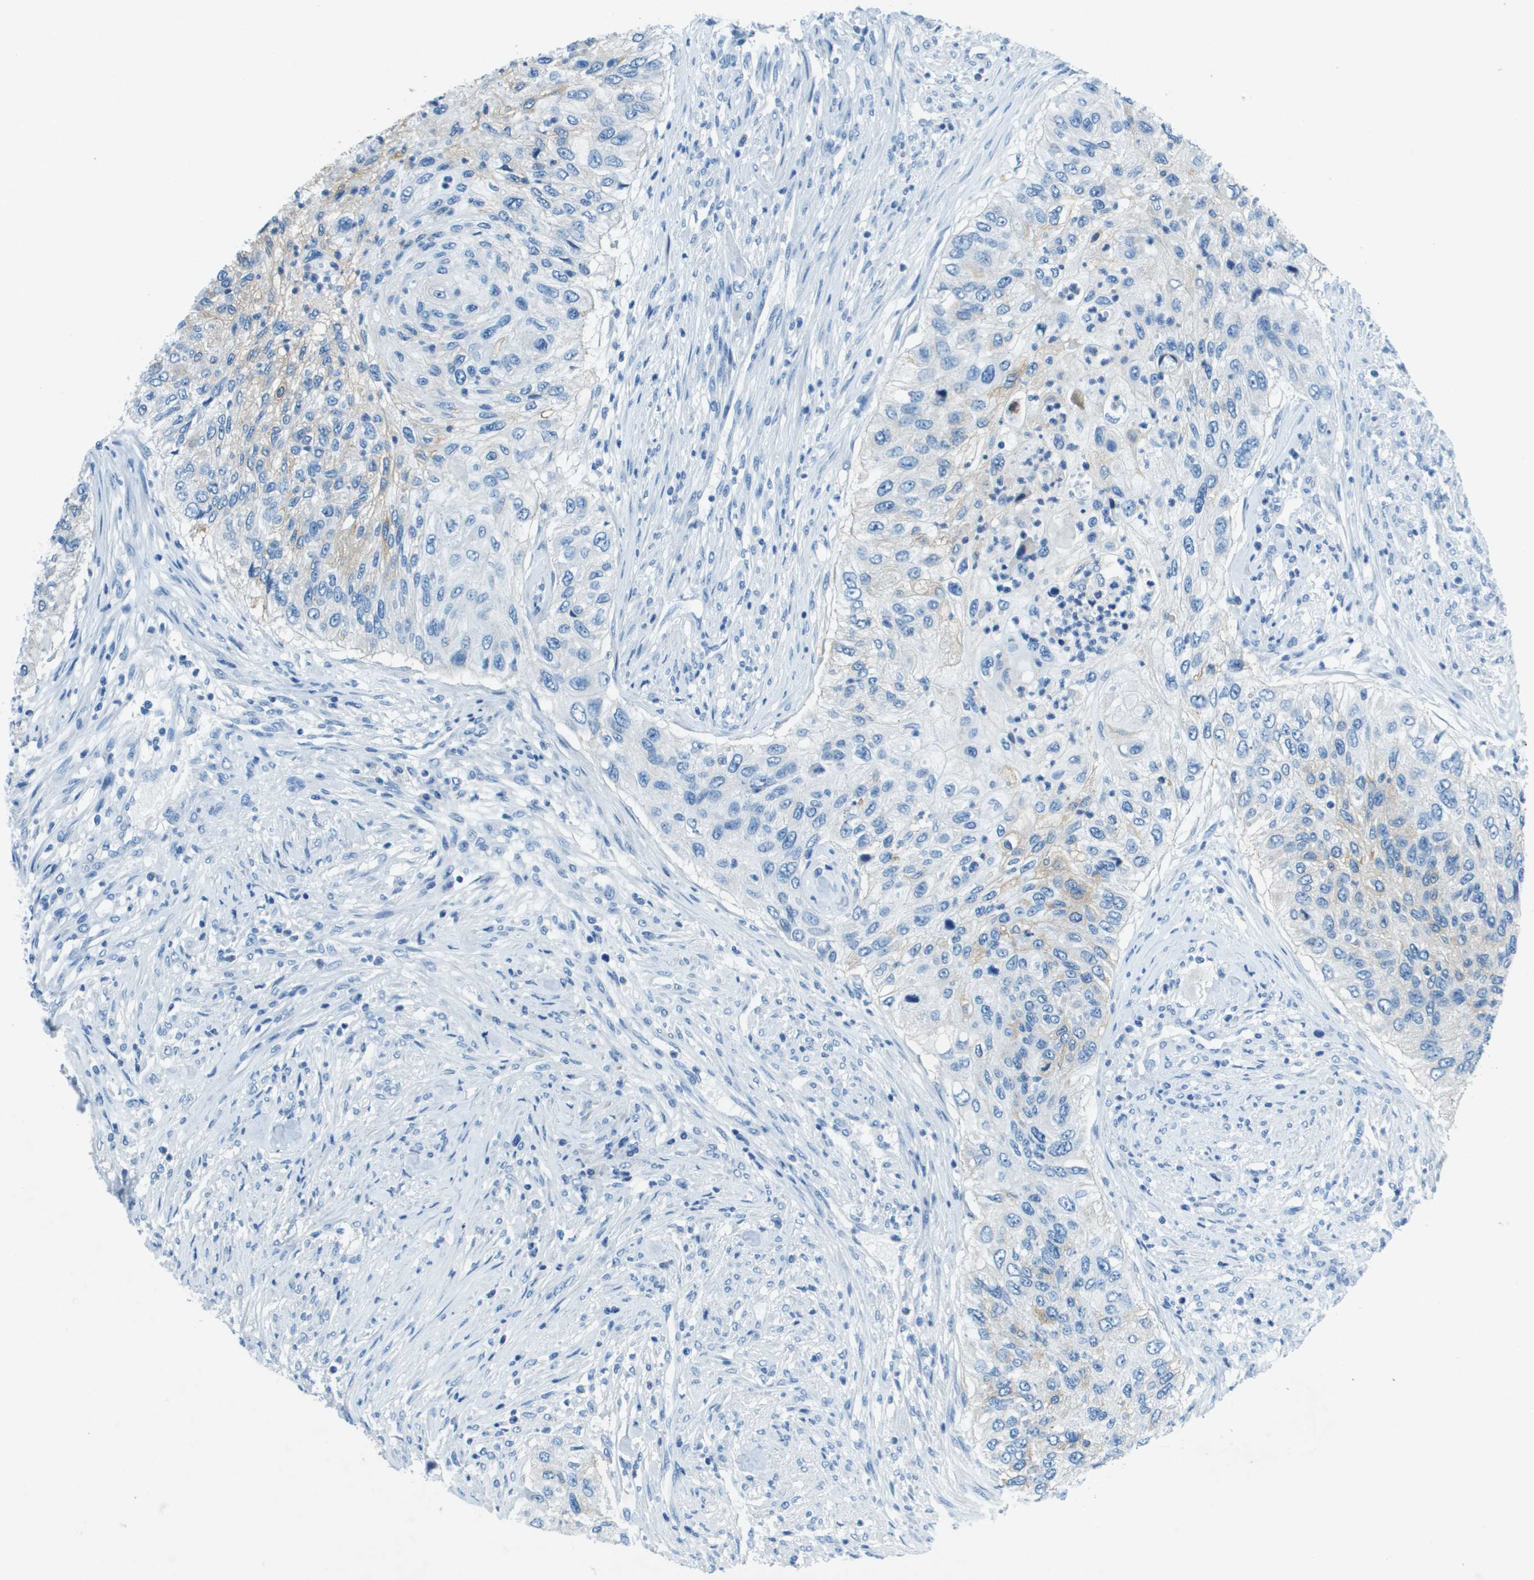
{"staining": {"intensity": "negative", "quantity": "none", "location": "none"}, "tissue": "urothelial cancer", "cell_type": "Tumor cells", "image_type": "cancer", "snomed": [{"axis": "morphology", "description": "Urothelial carcinoma, High grade"}, {"axis": "topography", "description": "Urinary bladder"}], "caption": "Protein analysis of high-grade urothelial carcinoma displays no significant positivity in tumor cells.", "gene": "SLC16A10", "patient": {"sex": "female", "age": 60}}